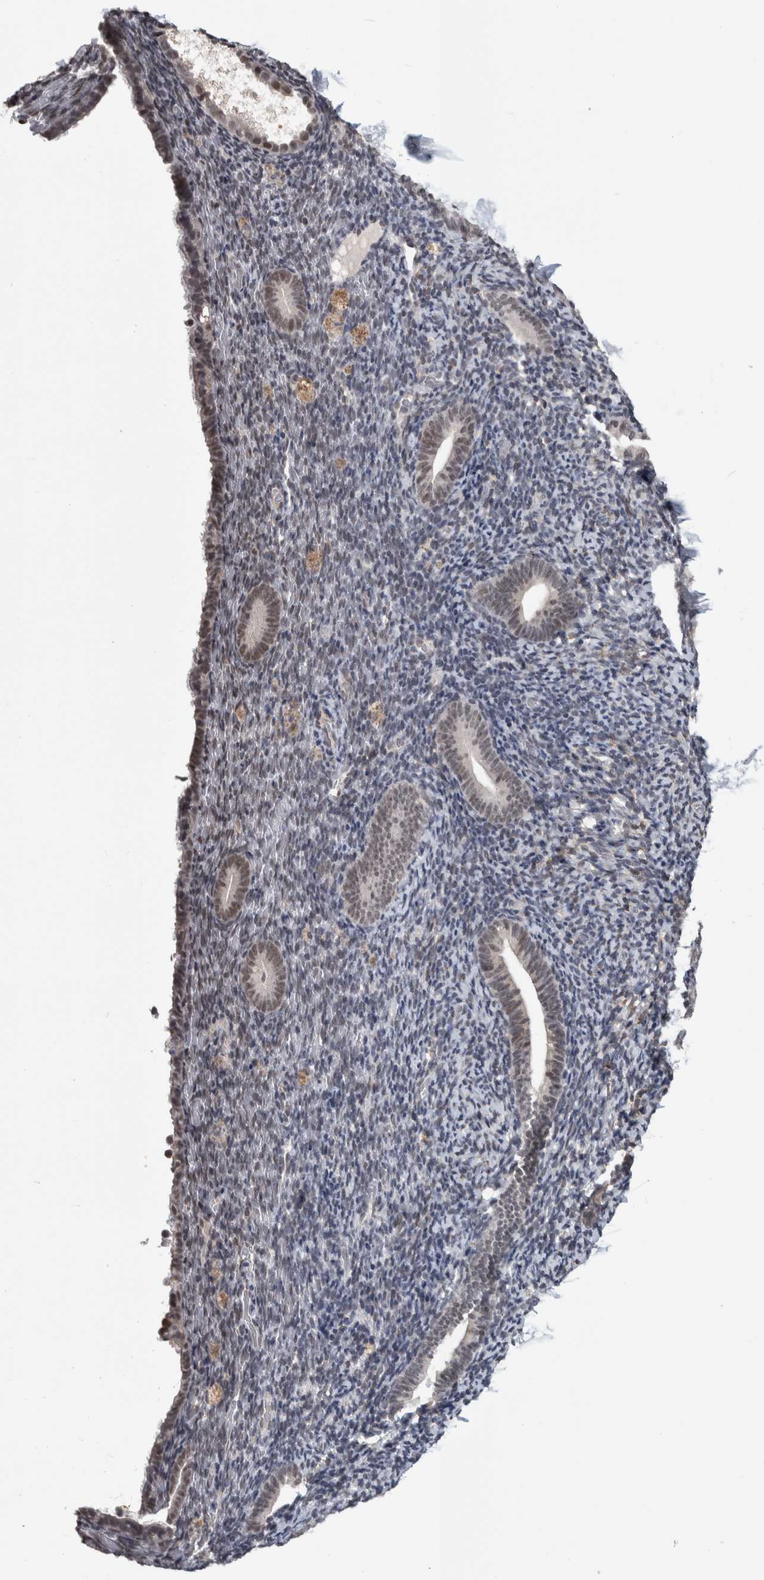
{"staining": {"intensity": "negative", "quantity": "none", "location": "none"}, "tissue": "endometrium", "cell_type": "Cells in endometrial stroma", "image_type": "normal", "snomed": [{"axis": "morphology", "description": "Normal tissue, NOS"}, {"axis": "topography", "description": "Endometrium"}], "caption": "Immunohistochemistry (IHC) of normal human endometrium reveals no expression in cells in endometrial stroma.", "gene": "ZSCAN21", "patient": {"sex": "female", "age": 51}}